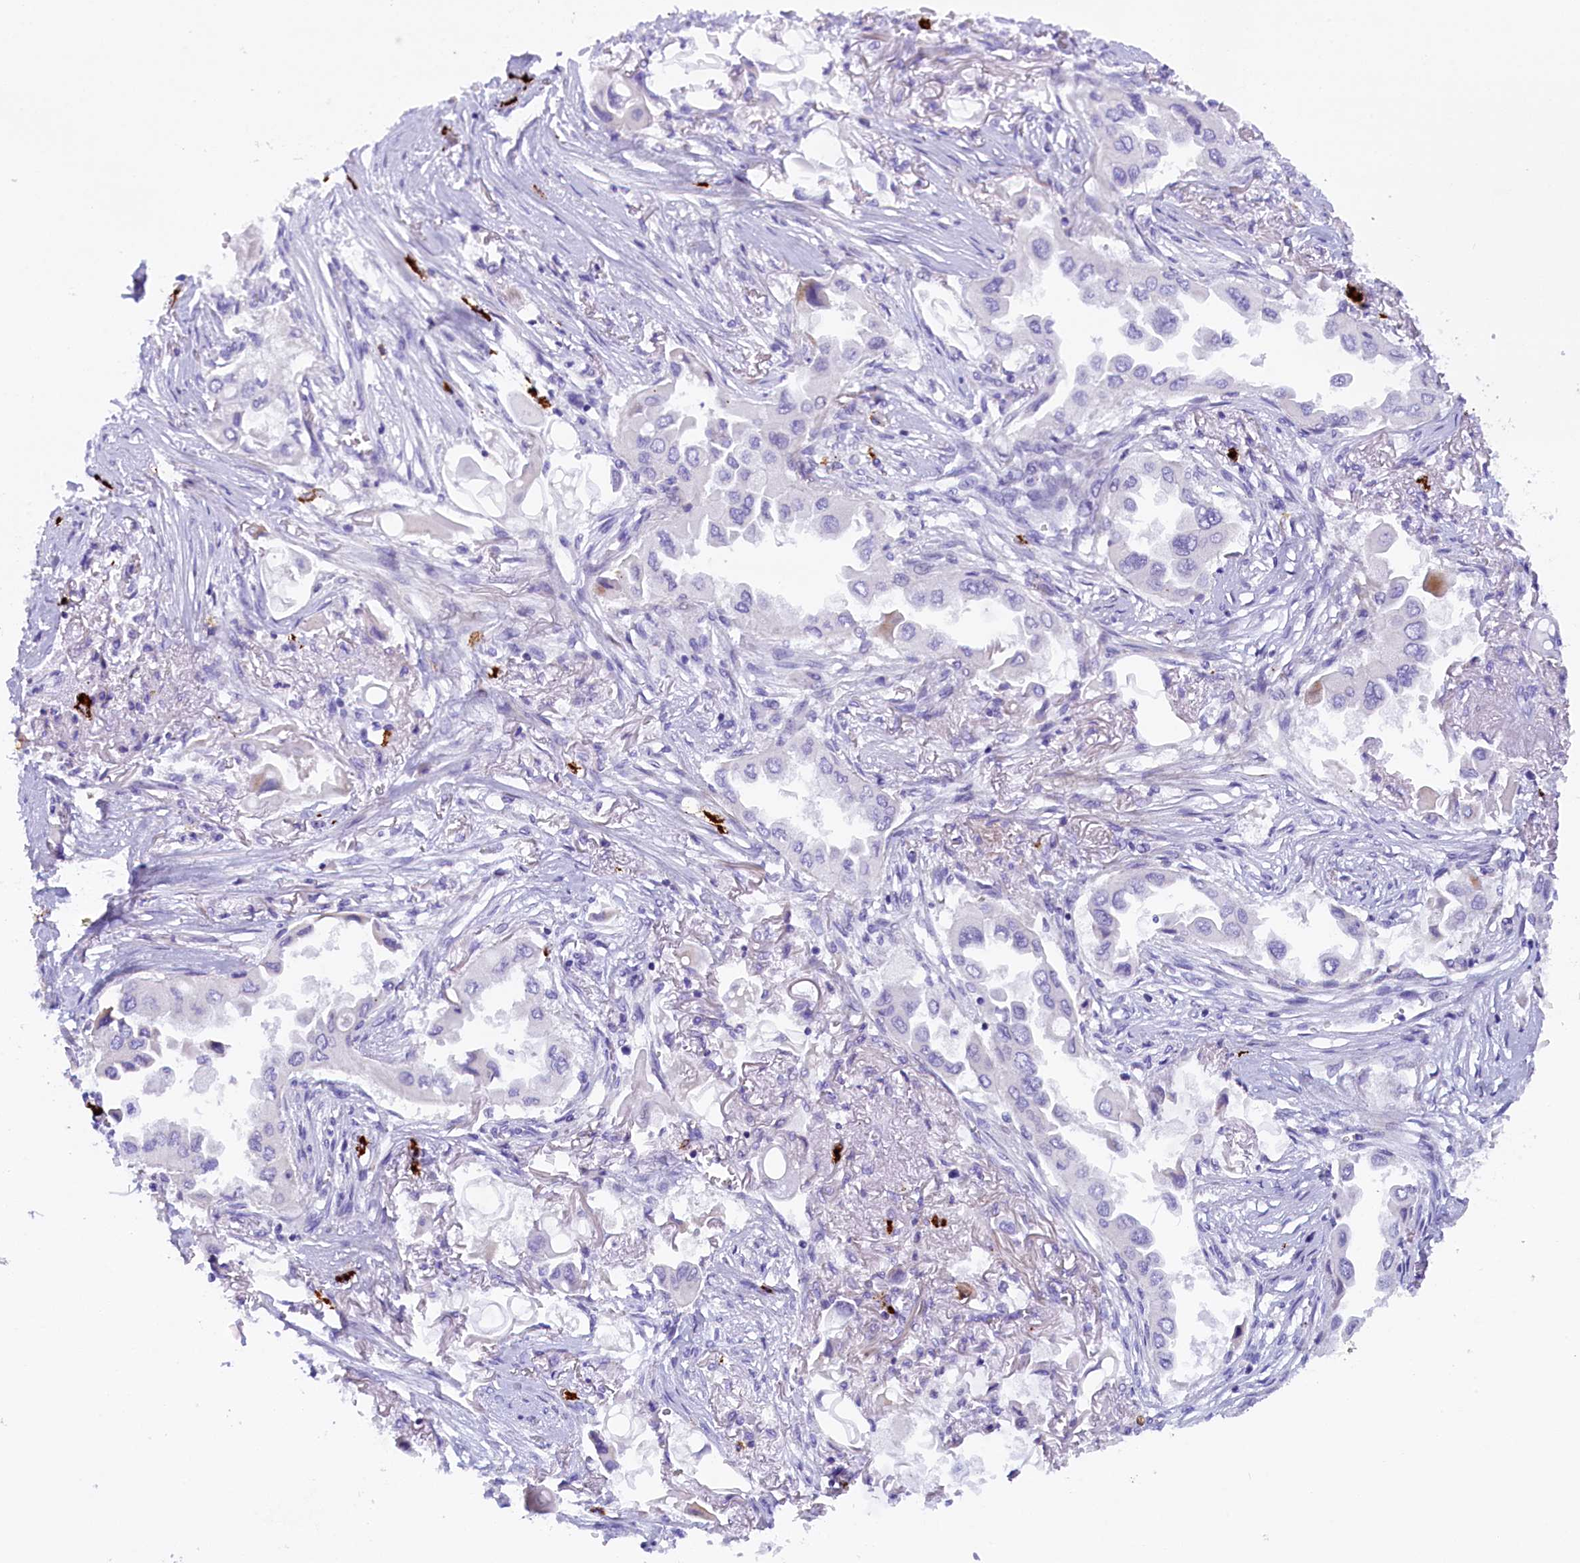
{"staining": {"intensity": "negative", "quantity": "none", "location": "none"}, "tissue": "lung cancer", "cell_type": "Tumor cells", "image_type": "cancer", "snomed": [{"axis": "morphology", "description": "Adenocarcinoma, NOS"}, {"axis": "topography", "description": "Lung"}], "caption": "Histopathology image shows no protein positivity in tumor cells of adenocarcinoma (lung) tissue.", "gene": "RTTN", "patient": {"sex": "female", "age": 76}}